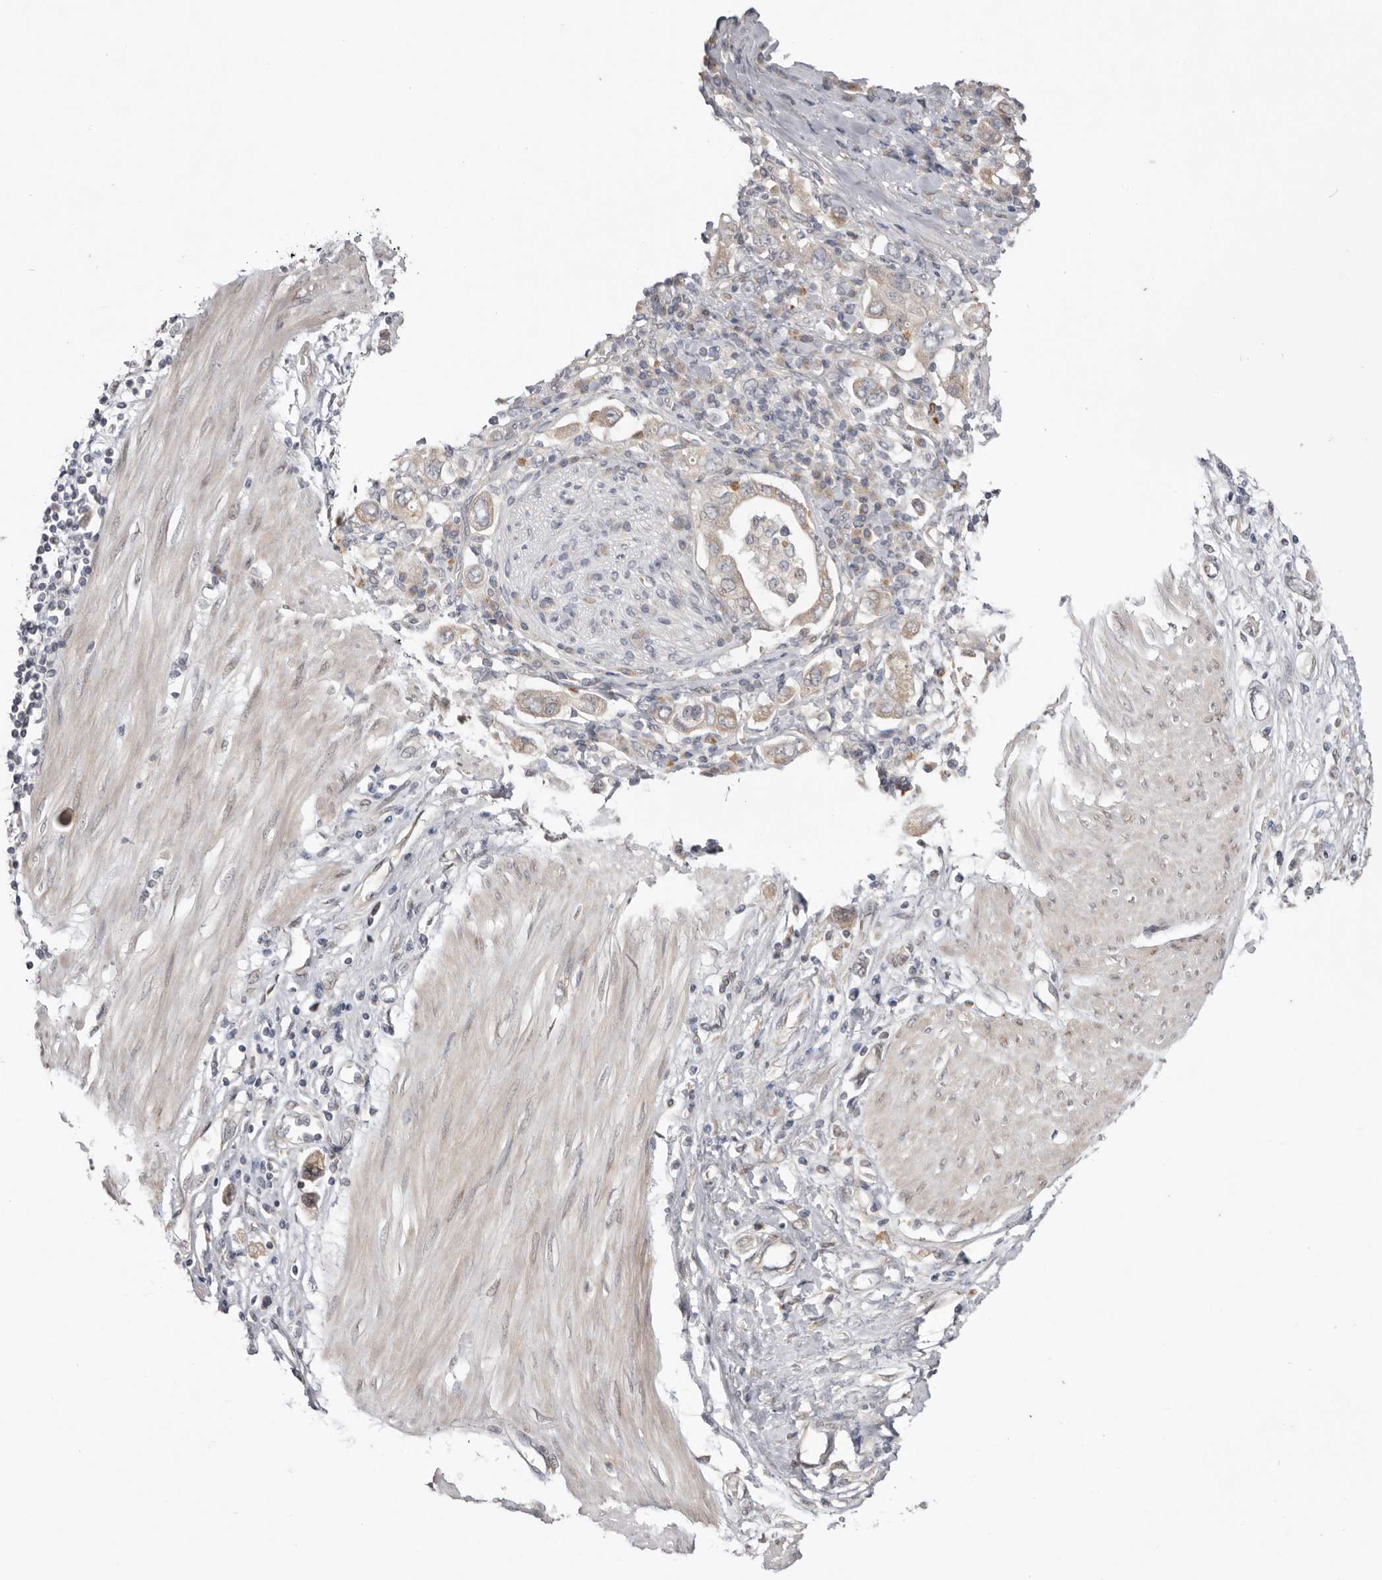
{"staining": {"intensity": "weak", "quantity": "25%-75%", "location": "cytoplasmic/membranous"}, "tissue": "stomach cancer", "cell_type": "Tumor cells", "image_type": "cancer", "snomed": [{"axis": "morphology", "description": "Adenocarcinoma, NOS"}, {"axis": "topography", "description": "Stomach"}], "caption": "Protein staining of stomach adenocarcinoma tissue demonstrates weak cytoplasmic/membranous staining in about 25%-75% of tumor cells. (DAB IHC with brightfield microscopy, high magnification).", "gene": "NSUN4", "patient": {"sex": "female", "age": 76}}